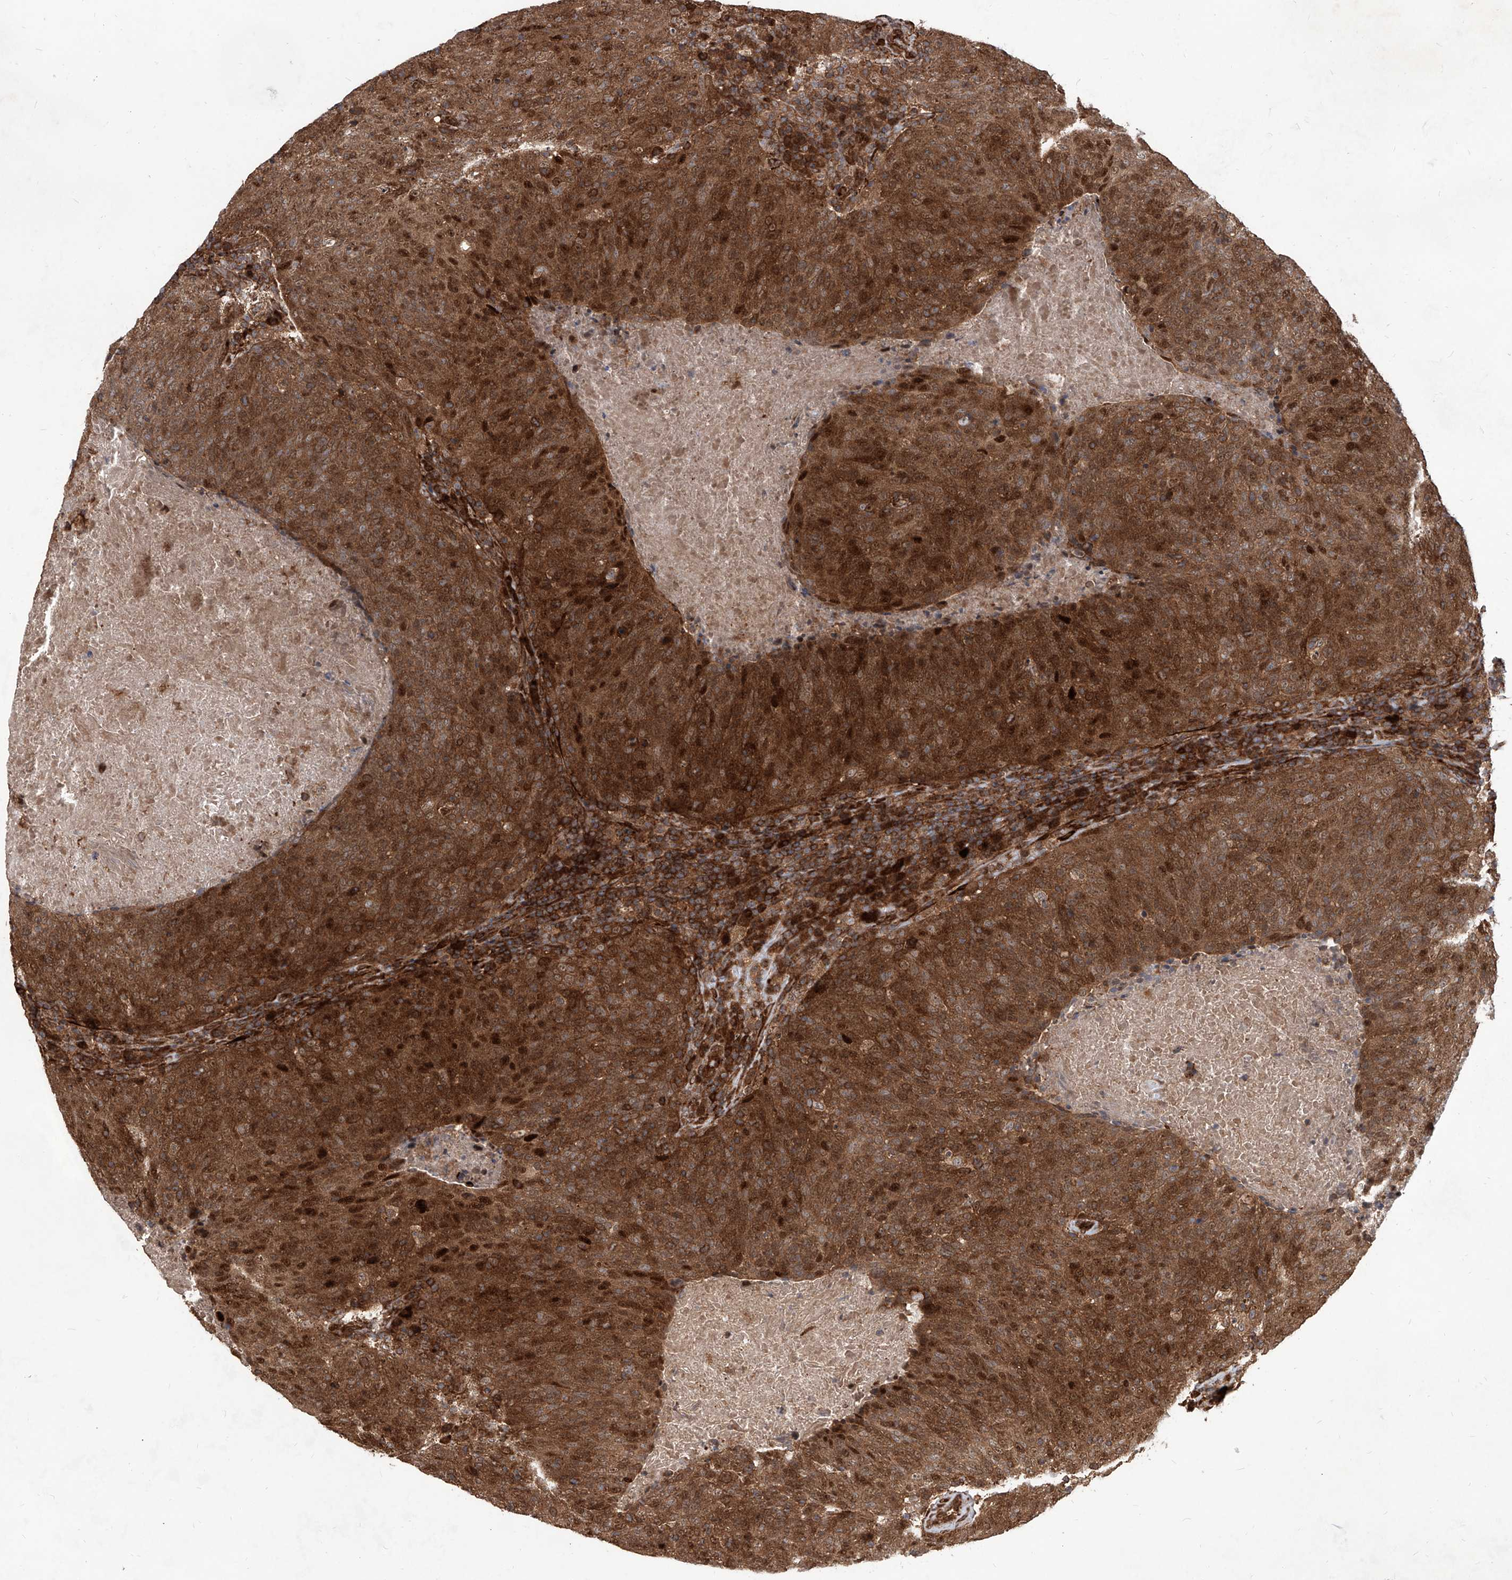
{"staining": {"intensity": "strong", "quantity": ">75%", "location": "cytoplasmic/membranous,nuclear"}, "tissue": "head and neck cancer", "cell_type": "Tumor cells", "image_type": "cancer", "snomed": [{"axis": "morphology", "description": "Squamous cell carcinoma, NOS"}, {"axis": "morphology", "description": "Squamous cell carcinoma, metastatic, NOS"}, {"axis": "topography", "description": "Lymph node"}, {"axis": "topography", "description": "Head-Neck"}], "caption": "This micrograph demonstrates immunohistochemistry (IHC) staining of squamous cell carcinoma (head and neck), with high strong cytoplasmic/membranous and nuclear positivity in approximately >75% of tumor cells.", "gene": "MAGED2", "patient": {"sex": "male", "age": 62}}